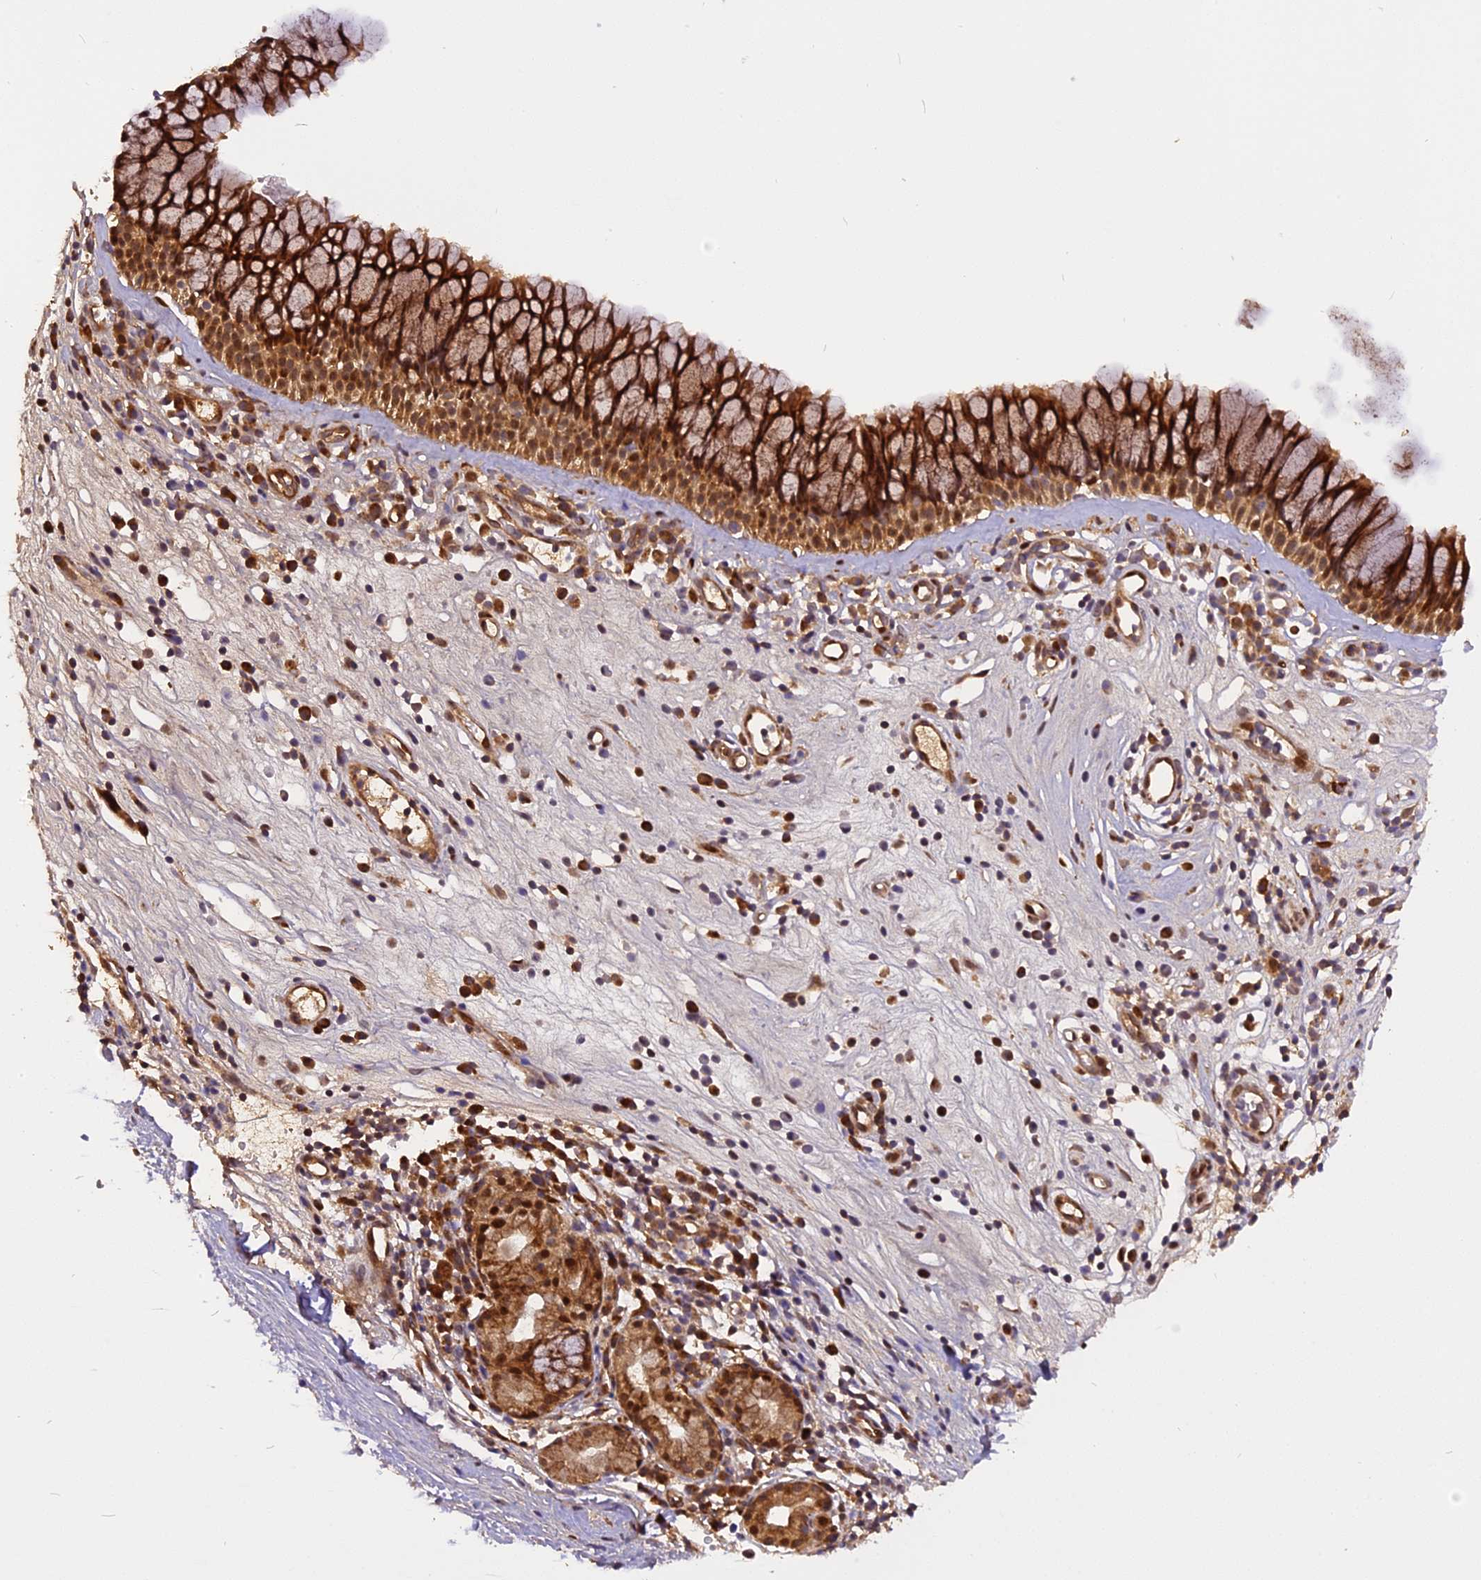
{"staining": {"intensity": "strong", "quantity": ">75%", "location": "cytoplasmic/membranous,nuclear"}, "tissue": "nasopharynx", "cell_type": "Respiratory epithelial cells", "image_type": "normal", "snomed": [{"axis": "morphology", "description": "Normal tissue, NOS"}, {"axis": "morphology", "description": "Inflammation, NOS"}, {"axis": "morphology", "description": "Malignant melanoma, Metastatic site"}, {"axis": "topography", "description": "Nasopharynx"}], "caption": "Human nasopharynx stained with a brown dye demonstrates strong cytoplasmic/membranous,nuclear positive expression in approximately >75% of respiratory epithelial cells.", "gene": "MICALL1", "patient": {"sex": "male", "age": 70}}